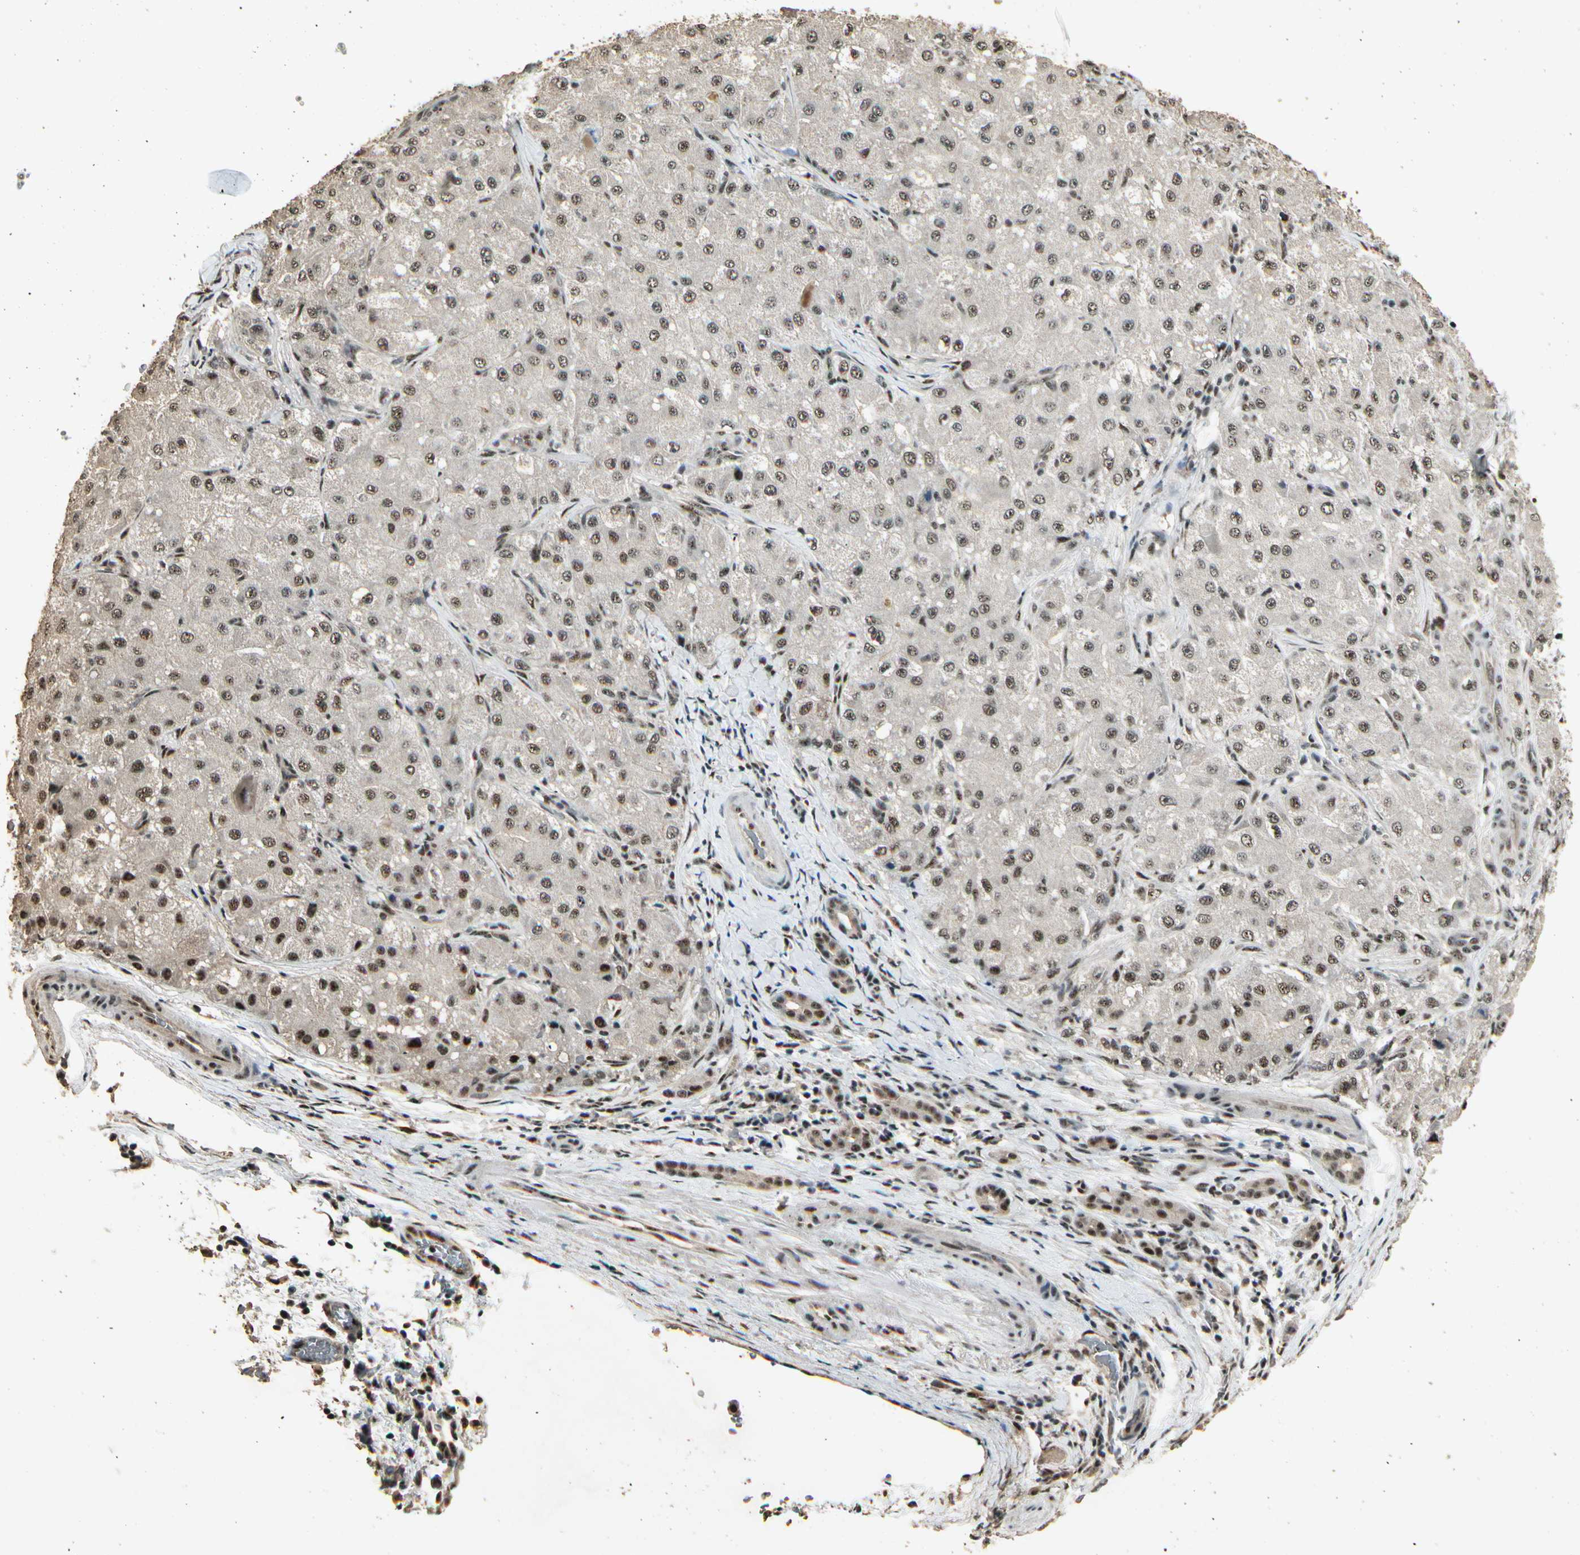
{"staining": {"intensity": "moderate", "quantity": ">75%", "location": "nuclear"}, "tissue": "liver cancer", "cell_type": "Tumor cells", "image_type": "cancer", "snomed": [{"axis": "morphology", "description": "Carcinoma, Hepatocellular, NOS"}, {"axis": "topography", "description": "Liver"}], "caption": "Immunohistochemical staining of human liver hepatocellular carcinoma displays medium levels of moderate nuclear positivity in about >75% of tumor cells. (brown staining indicates protein expression, while blue staining denotes nuclei).", "gene": "RBM25", "patient": {"sex": "male", "age": 80}}